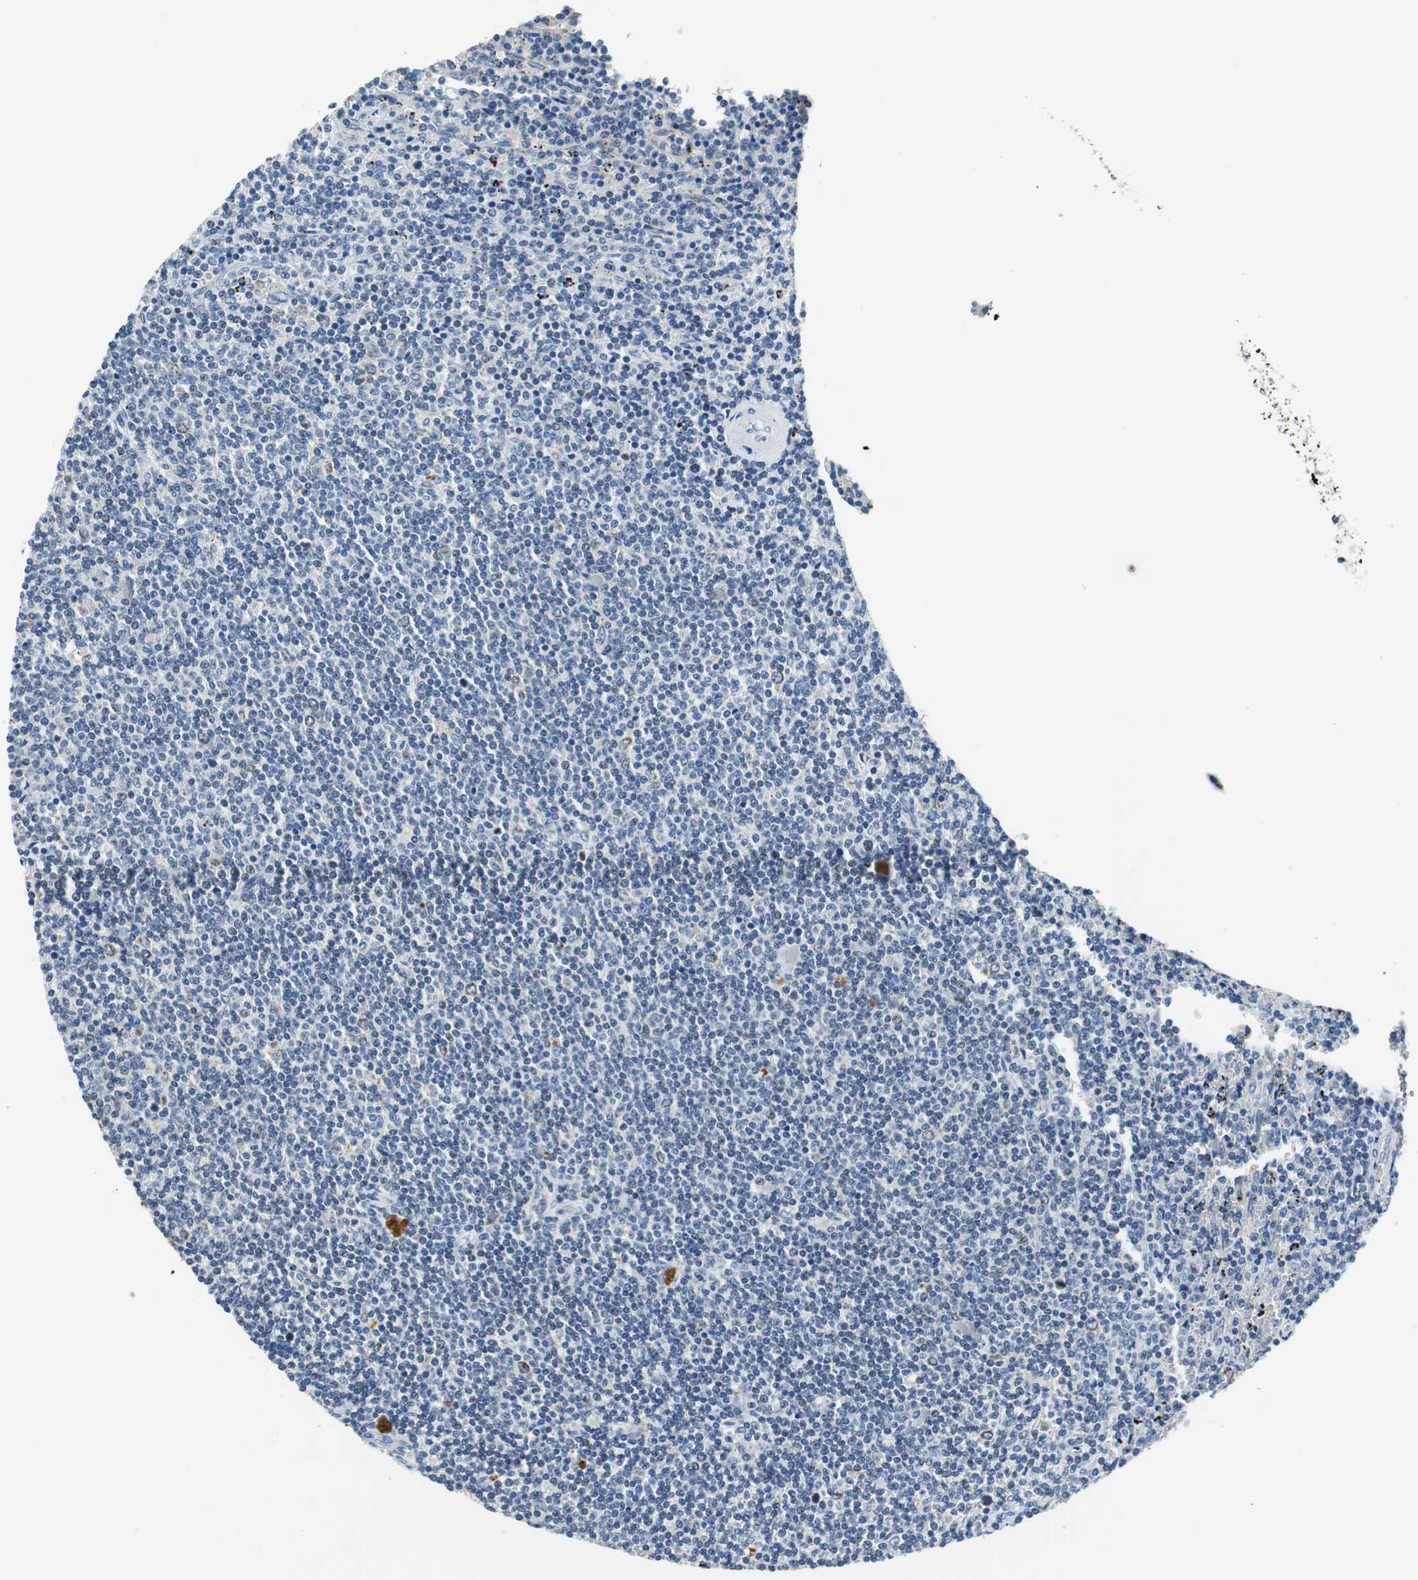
{"staining": {"intensity": "negative", "quantity": "none", "location": "none"}, "tissue": "lymphoma", "cell_type": "Tumor cells", "image_type": "cancer", "snomed": [{"axis": "morphology", "description": "Malignant lymphoma, non-Hodgkin's type, Low grade"}, {"axis": "topography", "description": "Spleen"}], "caption": "Tumor cells are negative for protein expression in human malignant lymphoma, non-Hodgkin's type (low-grade).", "gene": "NLGN1", "patient": {"sex": "female", "age": 50}}